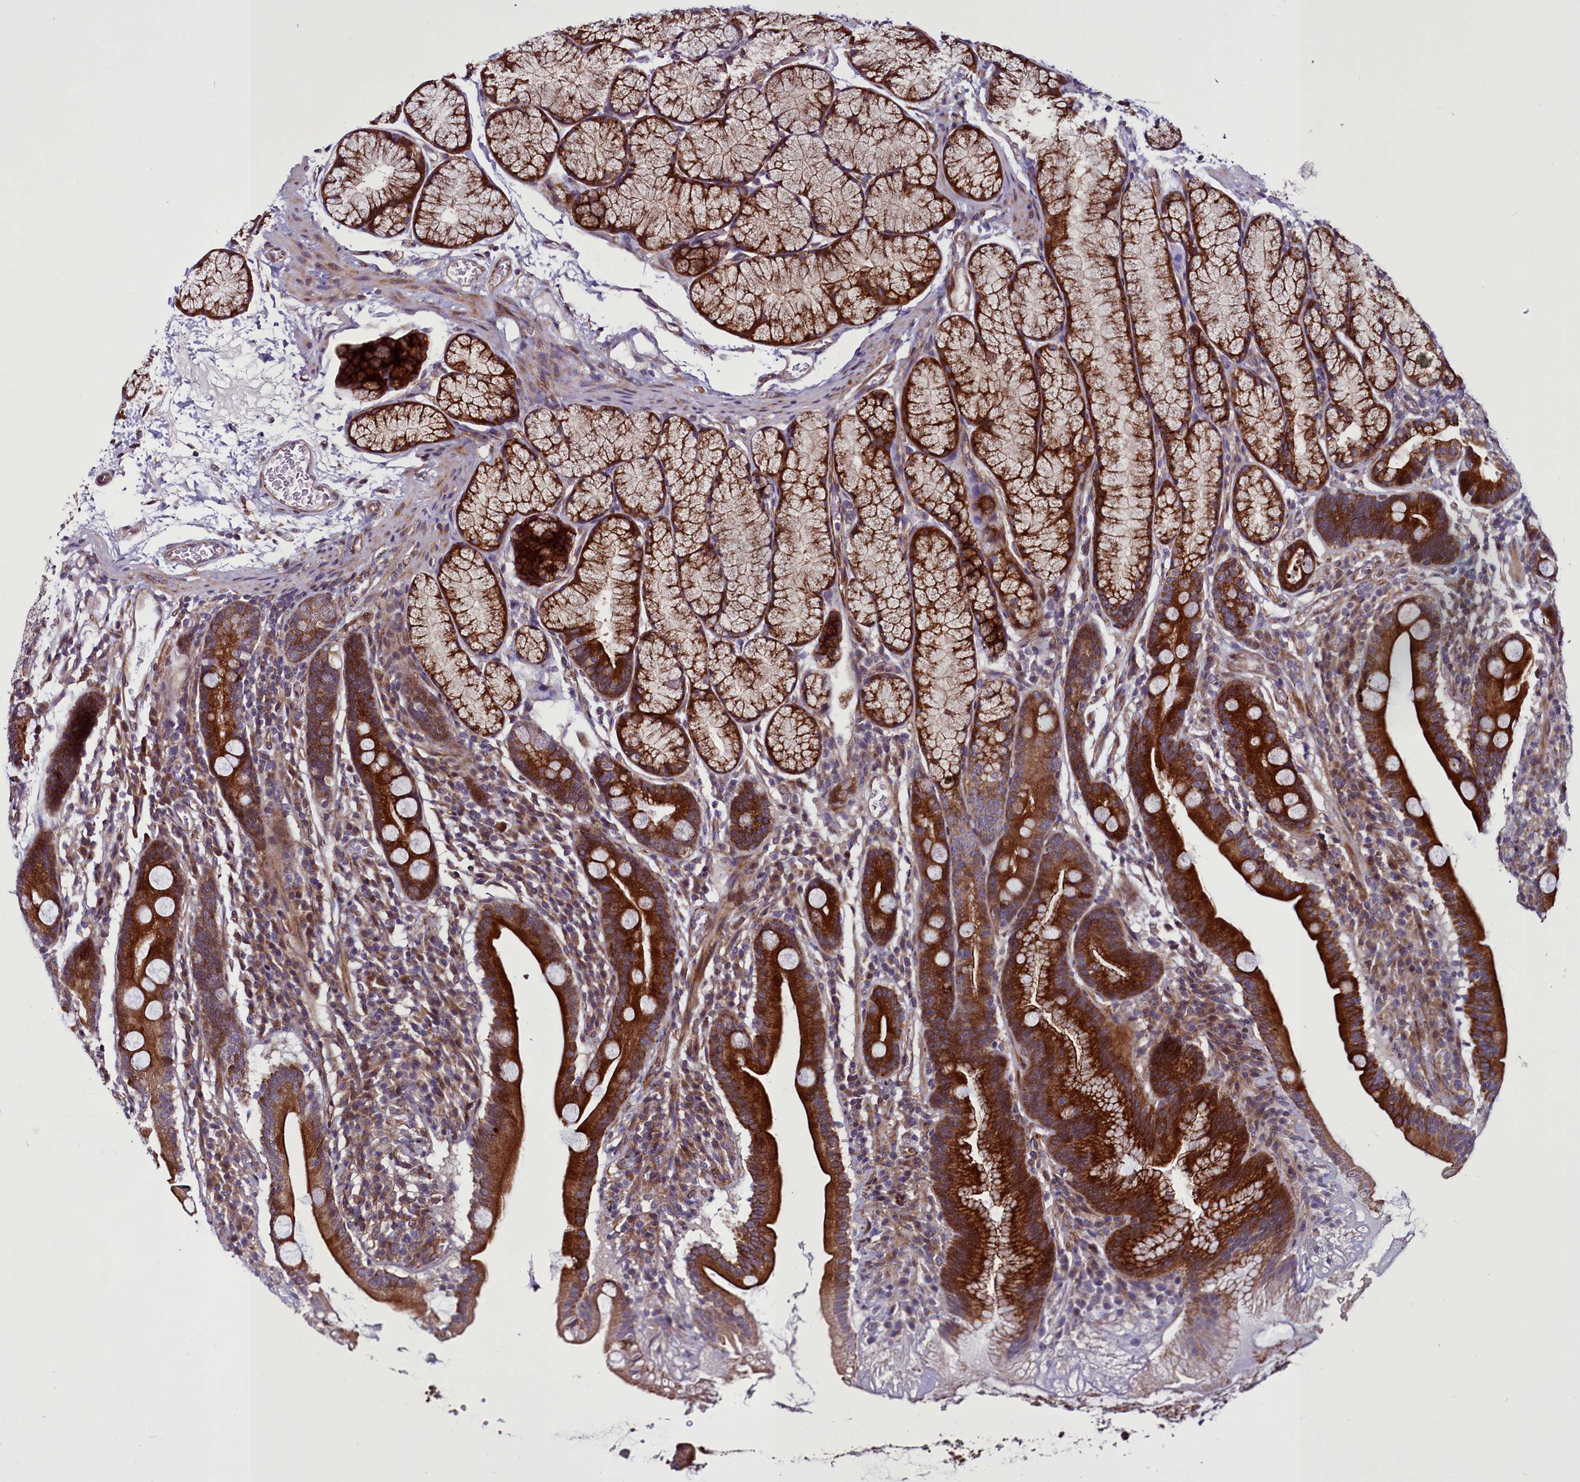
{"staining": {"intensity": "strong", "quantity": ">75%", "location": "cytoplasmic/membranous"}, "tissue": "duodenum", "cell_type": "Glandular cells", "image_type": "normal", "snomed": [{"axis": "morphology", "description": "Normal tissue, NOS"}, {"axis": "topography", "description": "Duodenum"}], "caption": "A brown stain labels strong cytoplasmic/membranous expression of a protein in glandular cells of unremarkable human duodenum.", "gene": "MCRIP1", "patient": {"sex": "male", "age": 35}}